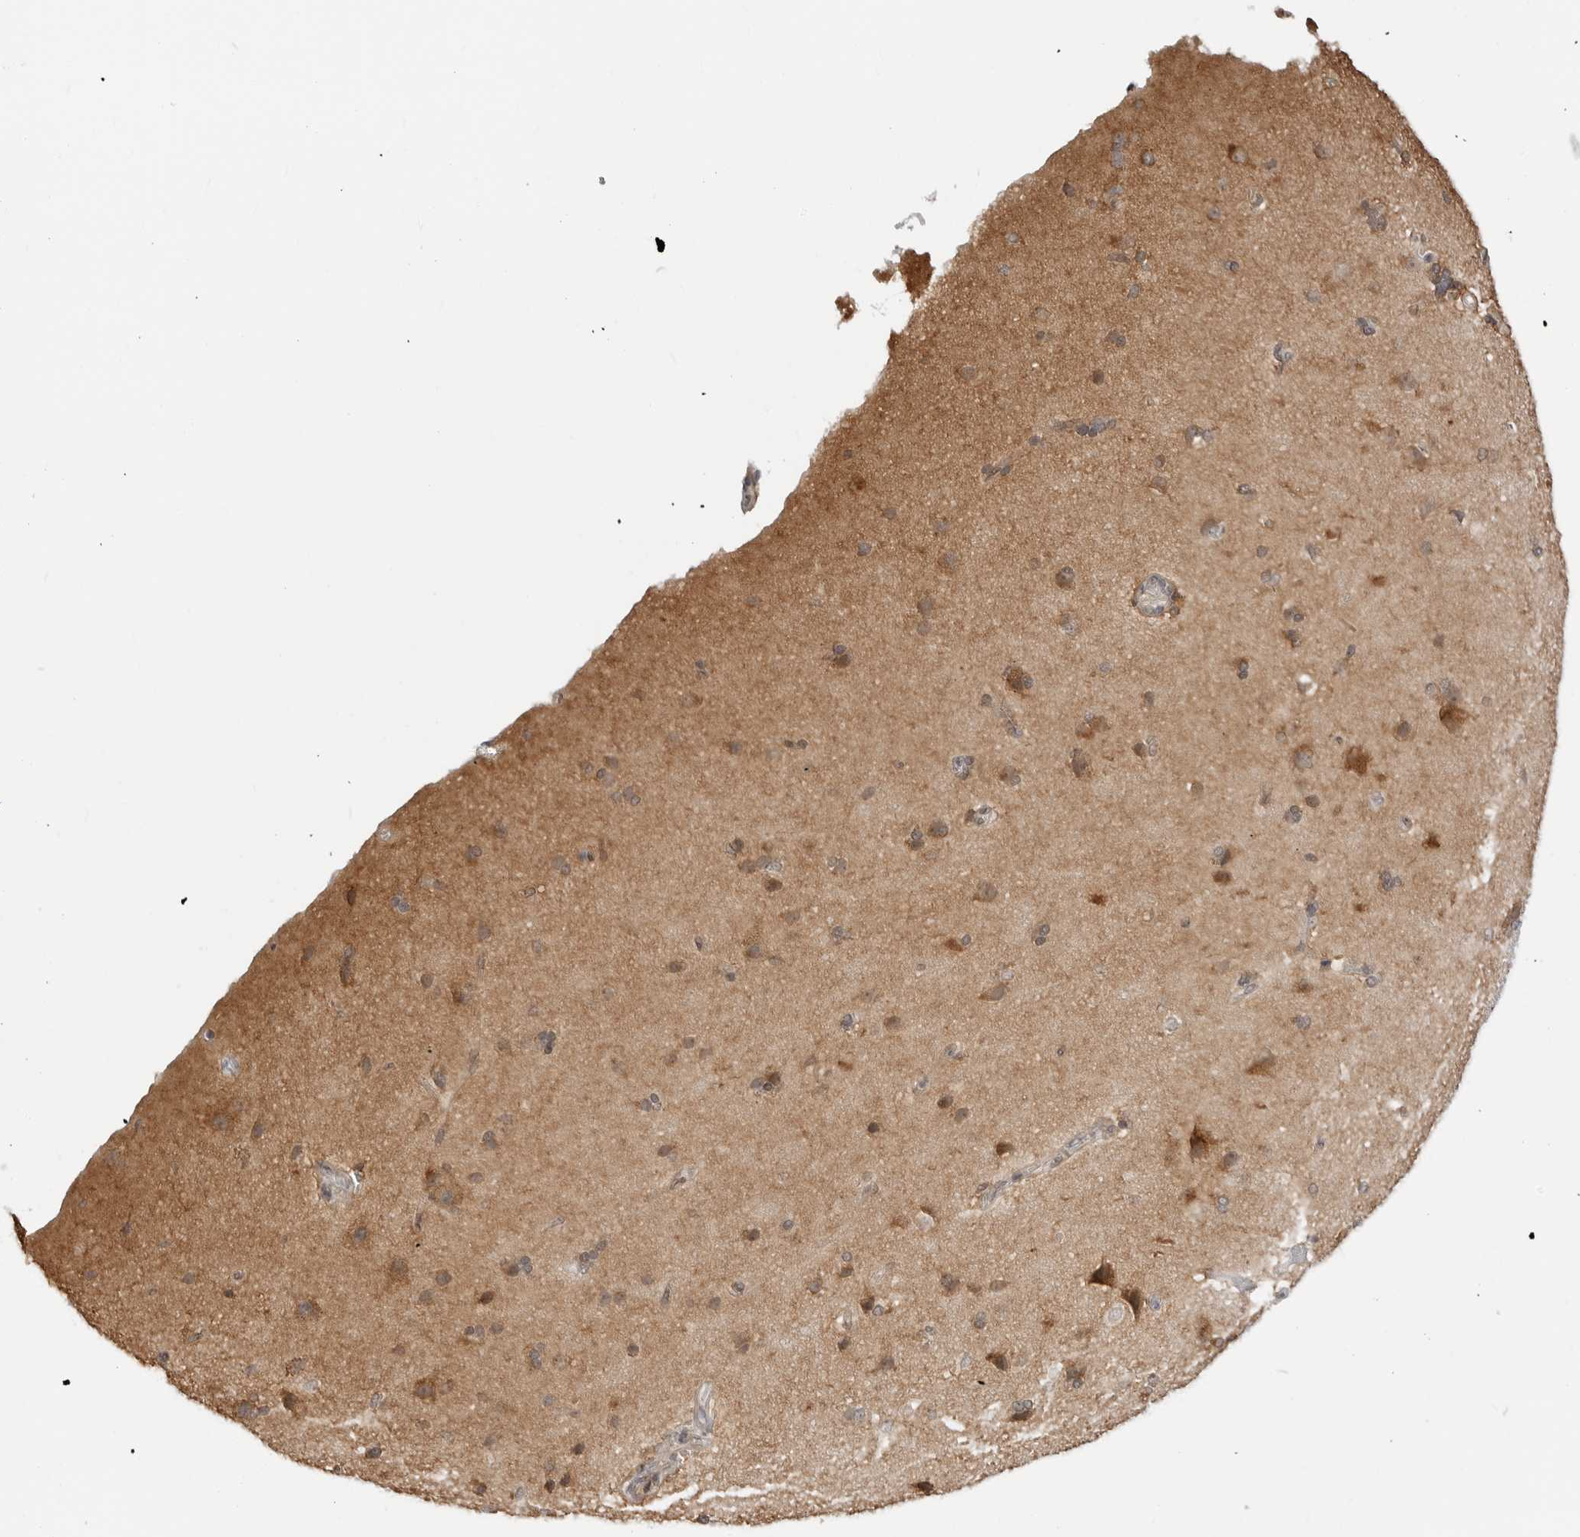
{"staining": {"intensity": "weak", "quantity": ">75%", "location": "cytoplasmic/membranous"}, "tissue": "cerebral cortex", "cell_type": "Endothelial cells", "image_type": "normal", "snomed": [{"axis": "morphology", "description": "Normal tissue, NOS"}, {"axis": "topography", "description": "Cerebral cortex"}], "caption": "The image demonstrates immunohistochemical staining of benign cerebral cortex. There is weak cytoplasmic/membranous expression is present in approximately >75% of endothelial cells.", "gene": "POLR3GL", "patient": {"sex": "male", "age": 62}}